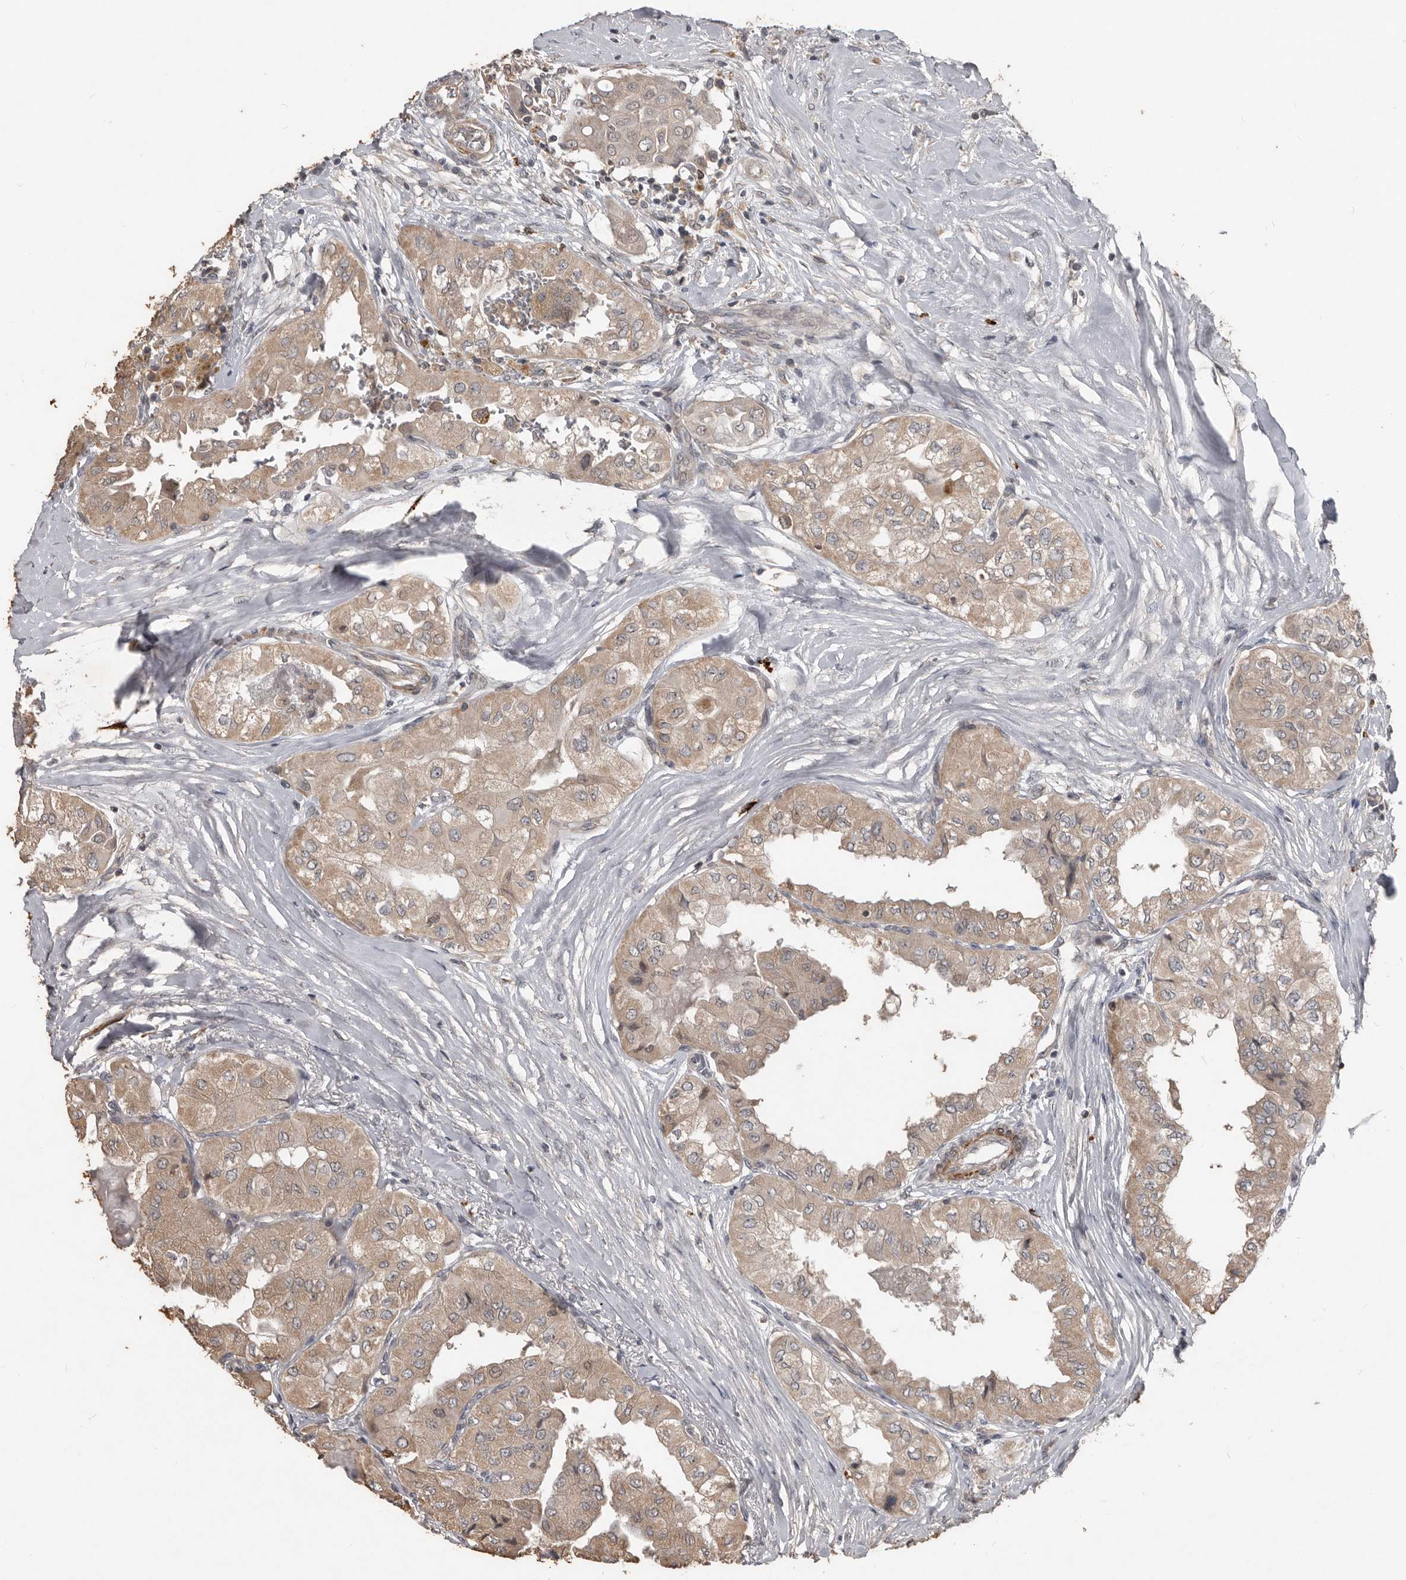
{"staining": {"intensity": "weak", "quantity": ">75%", "location": "cytoplasmic/membranous"}, "tissue": "thyroid cancer", "cell_type": "Tumor cells", "image_type": "cancer", "snomed": [{"axis": "morphology", "description": "Papillary adenocarcinoma, NOS"}, {"axis": "topography", "description": "Thyroid gland"}], "caption": "Immunohistochemistry (IHC) photomicrograph of human thyroid cancer (papillary adenocarcinoma) stained for a protein (brown), which exhibits low levels of weak cytoplasmic/membranous expression in approximately >75% of tumor cells.", "gene": "BAMBI", "patient": {"sex": "female", "age": 59}}